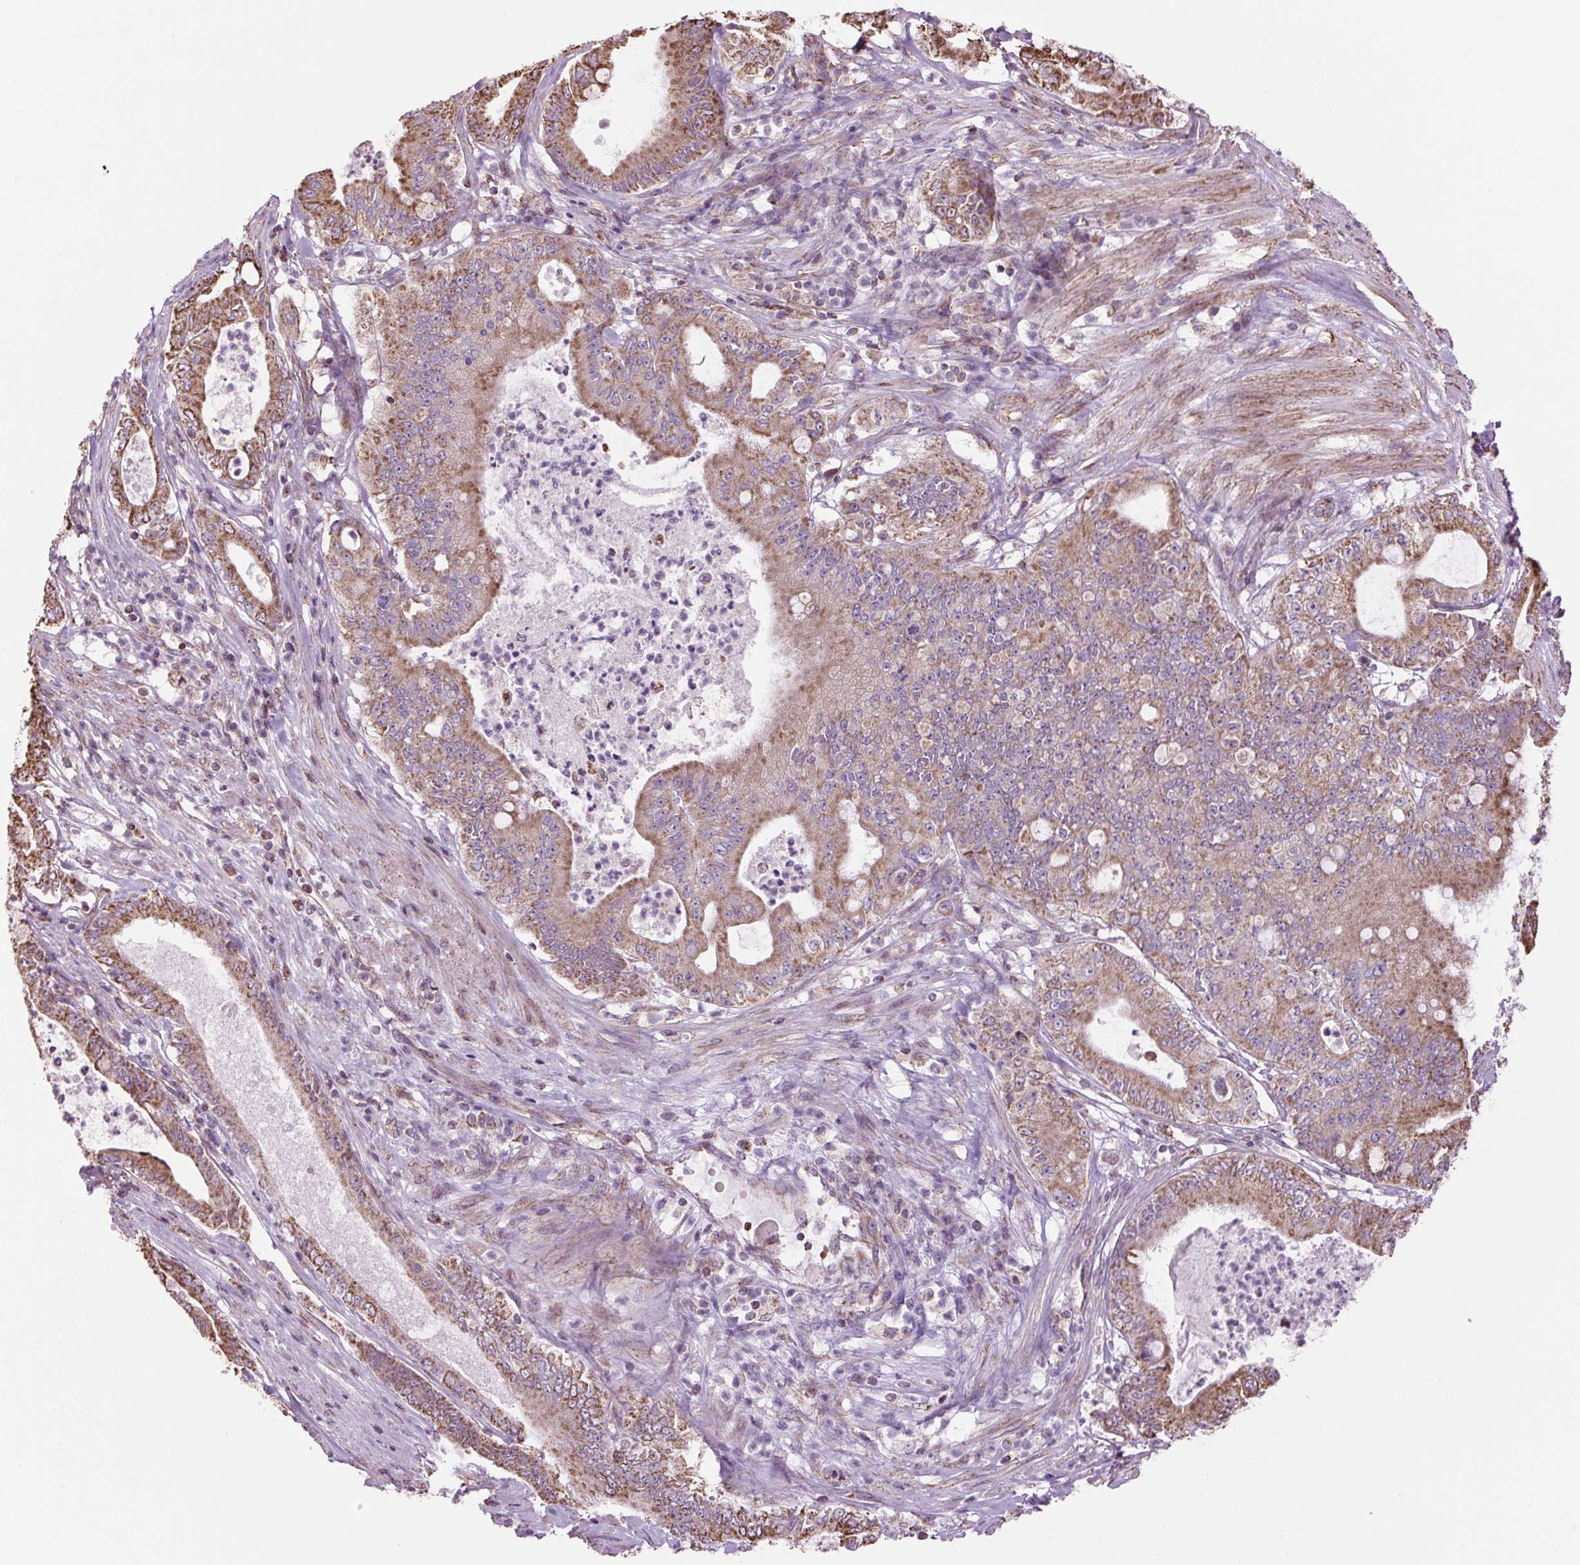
{"staining": {"intensity": "moderate", "quantity": ">75%", "location": "cytoplasmic/membranous"}, "tissue": "pancreatic cancer", "cell_type": "Tumor cells", "image_type": "cancer", "snomed": [{"axis": "morphology", "description": "Adenocarcinoma, NOS"}, {"axis": "topography", "description": "Pancreas"}], "caption": "Immunohistochemistry (IHC) image of neoplastic tissue: pancreatic cancer (adenocarcinoma) stained using immunohistochemistry (IHC) displays medium levels of moderate protein expression localized specifically in the cytoplasmic/membranous of tumor cells, appearing as a cytoplasmic/membranous brown color.", "gene": "PLCG1", "patient": {"sex": "male", "age": 71}}